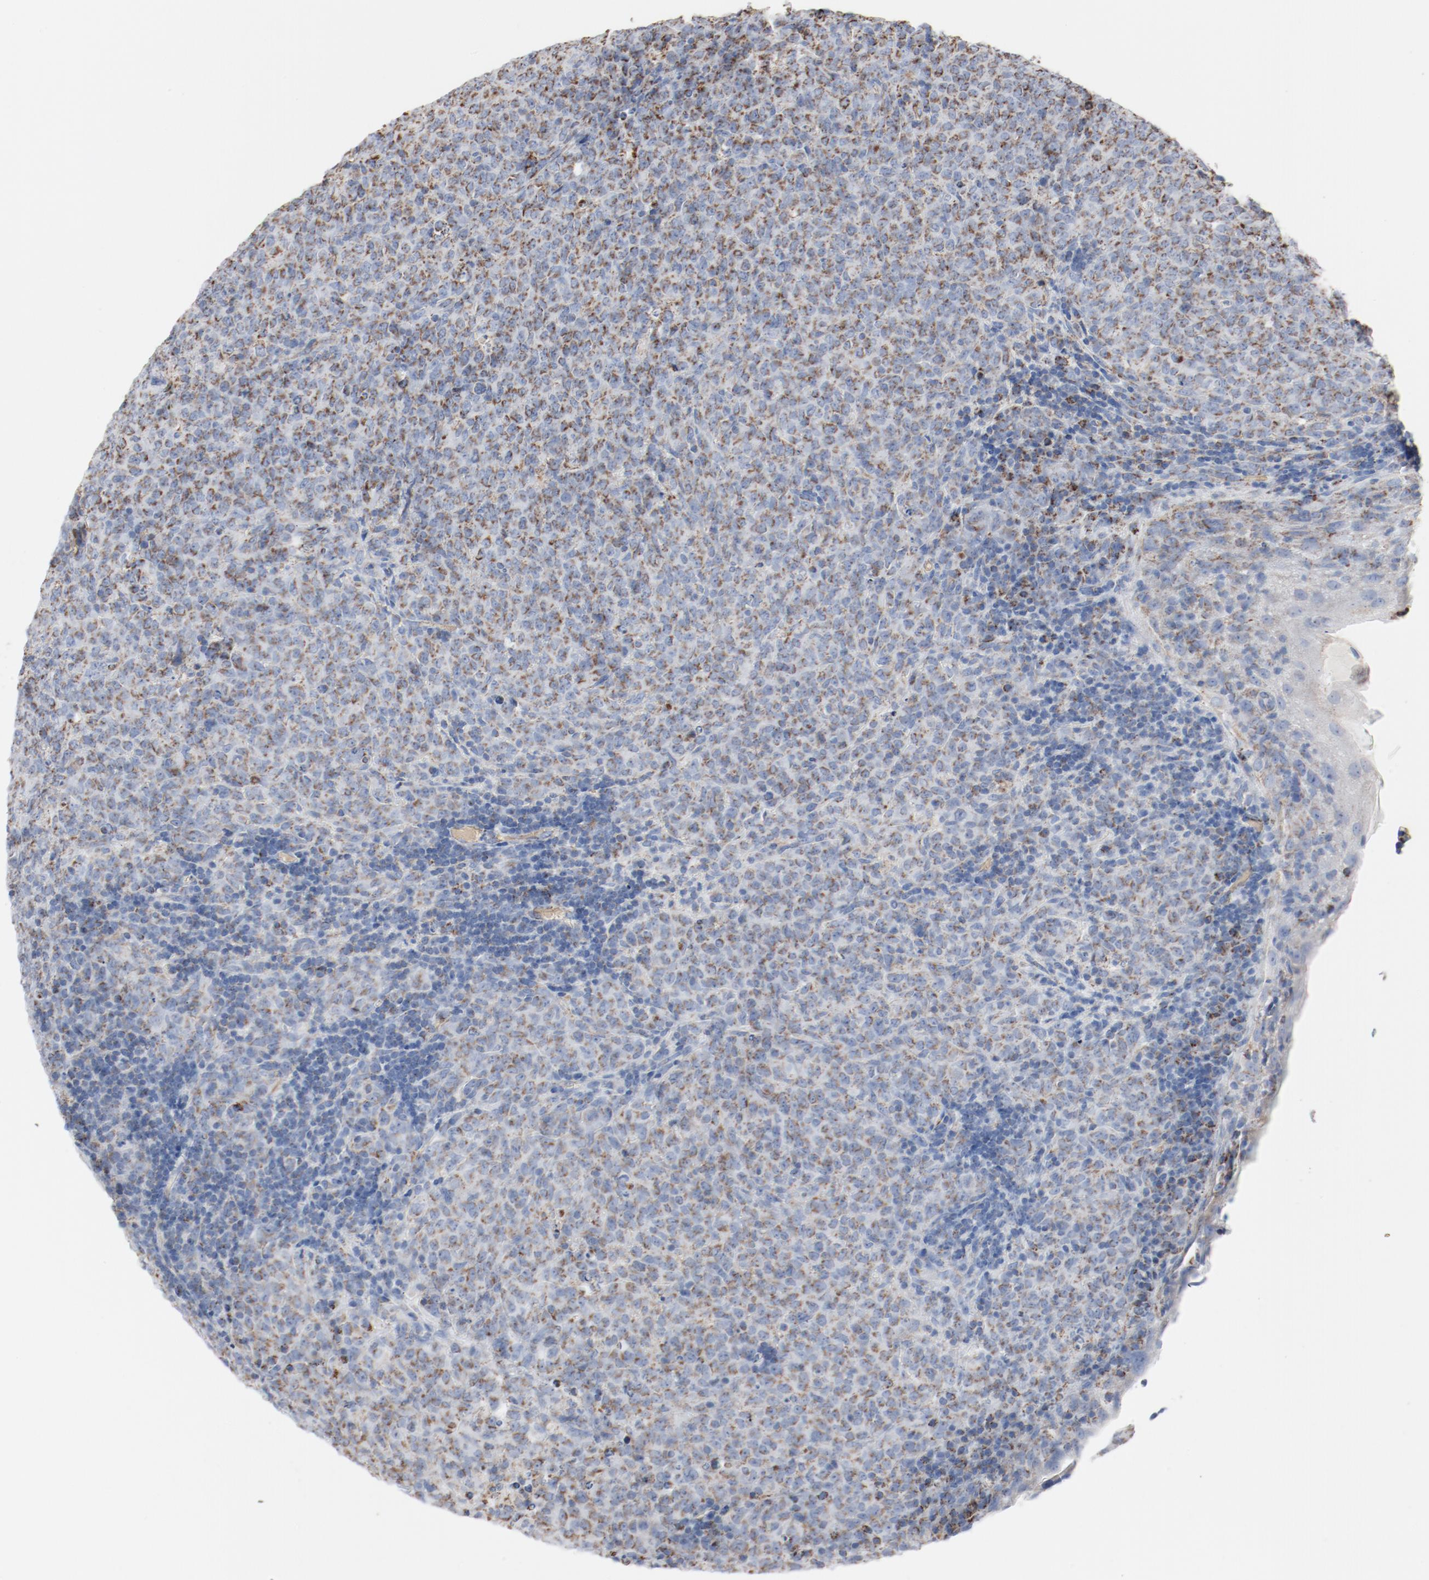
{"staining": {"intensity": "weak", "quantity": ">75%", "location": "cytoplasmic/membranous"}, "tissue": "lymphoma", "cell_type": "Tumor cells", "image_type": "cancer", "snomed": [{"axis": "morphology", "description": "Malignant lymphoma, non-Hodgkin's type, High grade"}, {"axis": "topography", "description": "Tonsil"}], "caption": "High-grade malignant lymphoma, non-Hodgkin's type stained with DAB immunohistochemistry demonstrates low levels of weak cytoplasmic/membranous expression in approximately >75% of tumor cells.", "gene": "NDUFB8", "patient": {"sex": "female", "age": 36}}